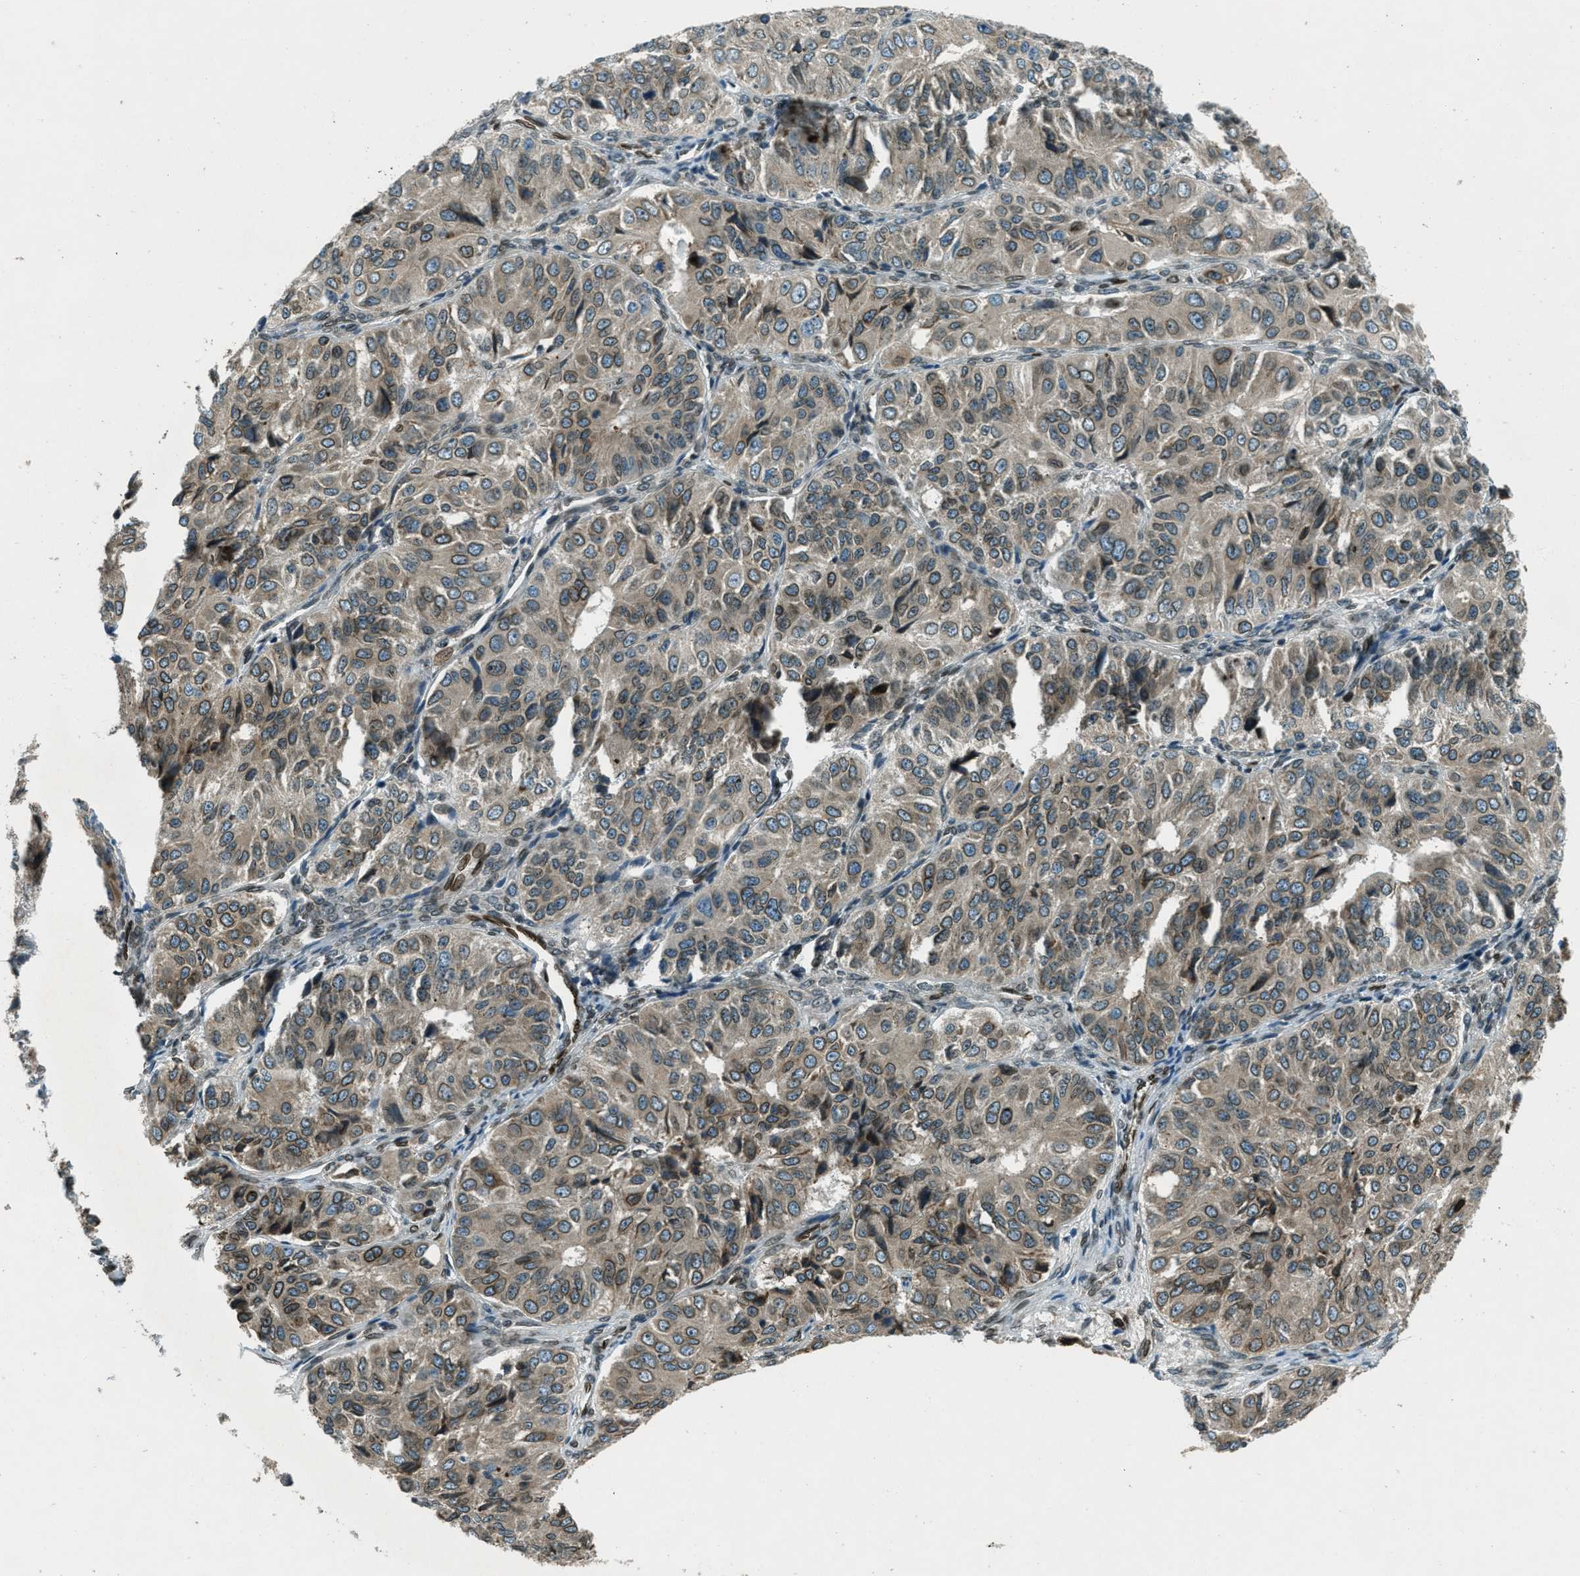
{"staining": {"intensity": "moderate", "quantity": ">75%", "location": "cytoplasmic/membranous,nuclear"}, "tissue": "ovarian cancer", "cell_type": "Tumor cells", "image_type": "cancer", "snomed": [{"axis": "morphology", "description": "Carcinoma, endometroid"}, {"axis": "topography", "description": "Ovary"}], "caption": "Brown immunohistochemical staining in human ovarian cancer displays moderate cytoplasmic/membranous and nuclear positivity in approximately >75% of tumor cells.", "gene": "LEMD2", "patient": {"sex": "female", "age": 51}}